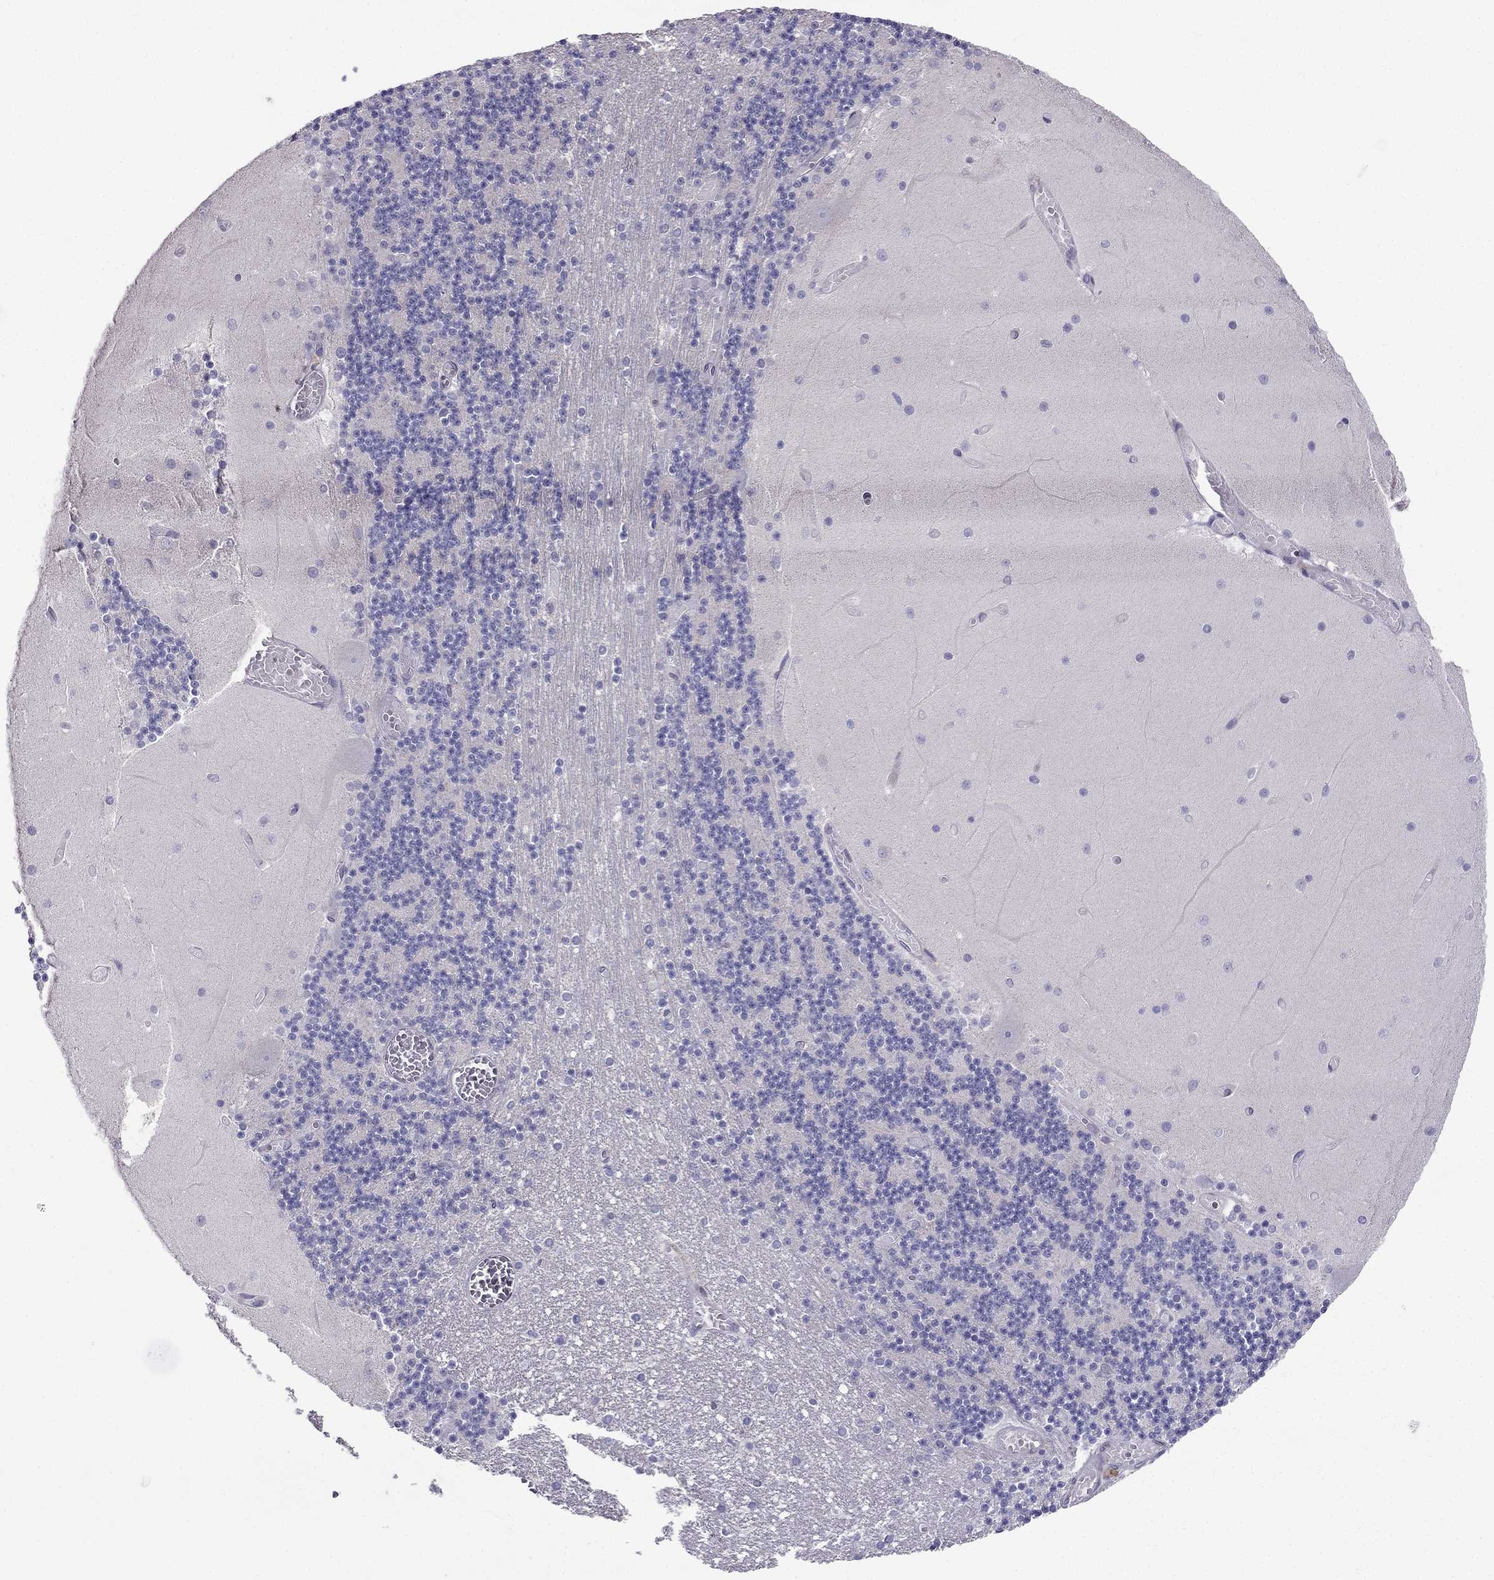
{"staining": {"intensity": "negative", "quantity": "none", "location": "none"}, "tissue": "cerebellum", "cell_type": "Cells in granular layer", "image_type": "normal", "snomed": [{"axis": "morphology", "description": "Normal tissue, NOS"}, {"axis": "topography", "description": "Cerebellum"}], "caption": "The photomicrograph exhibits no significant positivity in cells in granular layer of cerebellum. (IHC, brightfield microscopy, high magnification).", "gene": "IKBIP", "patient": {"sex": "female", "age": 28}}